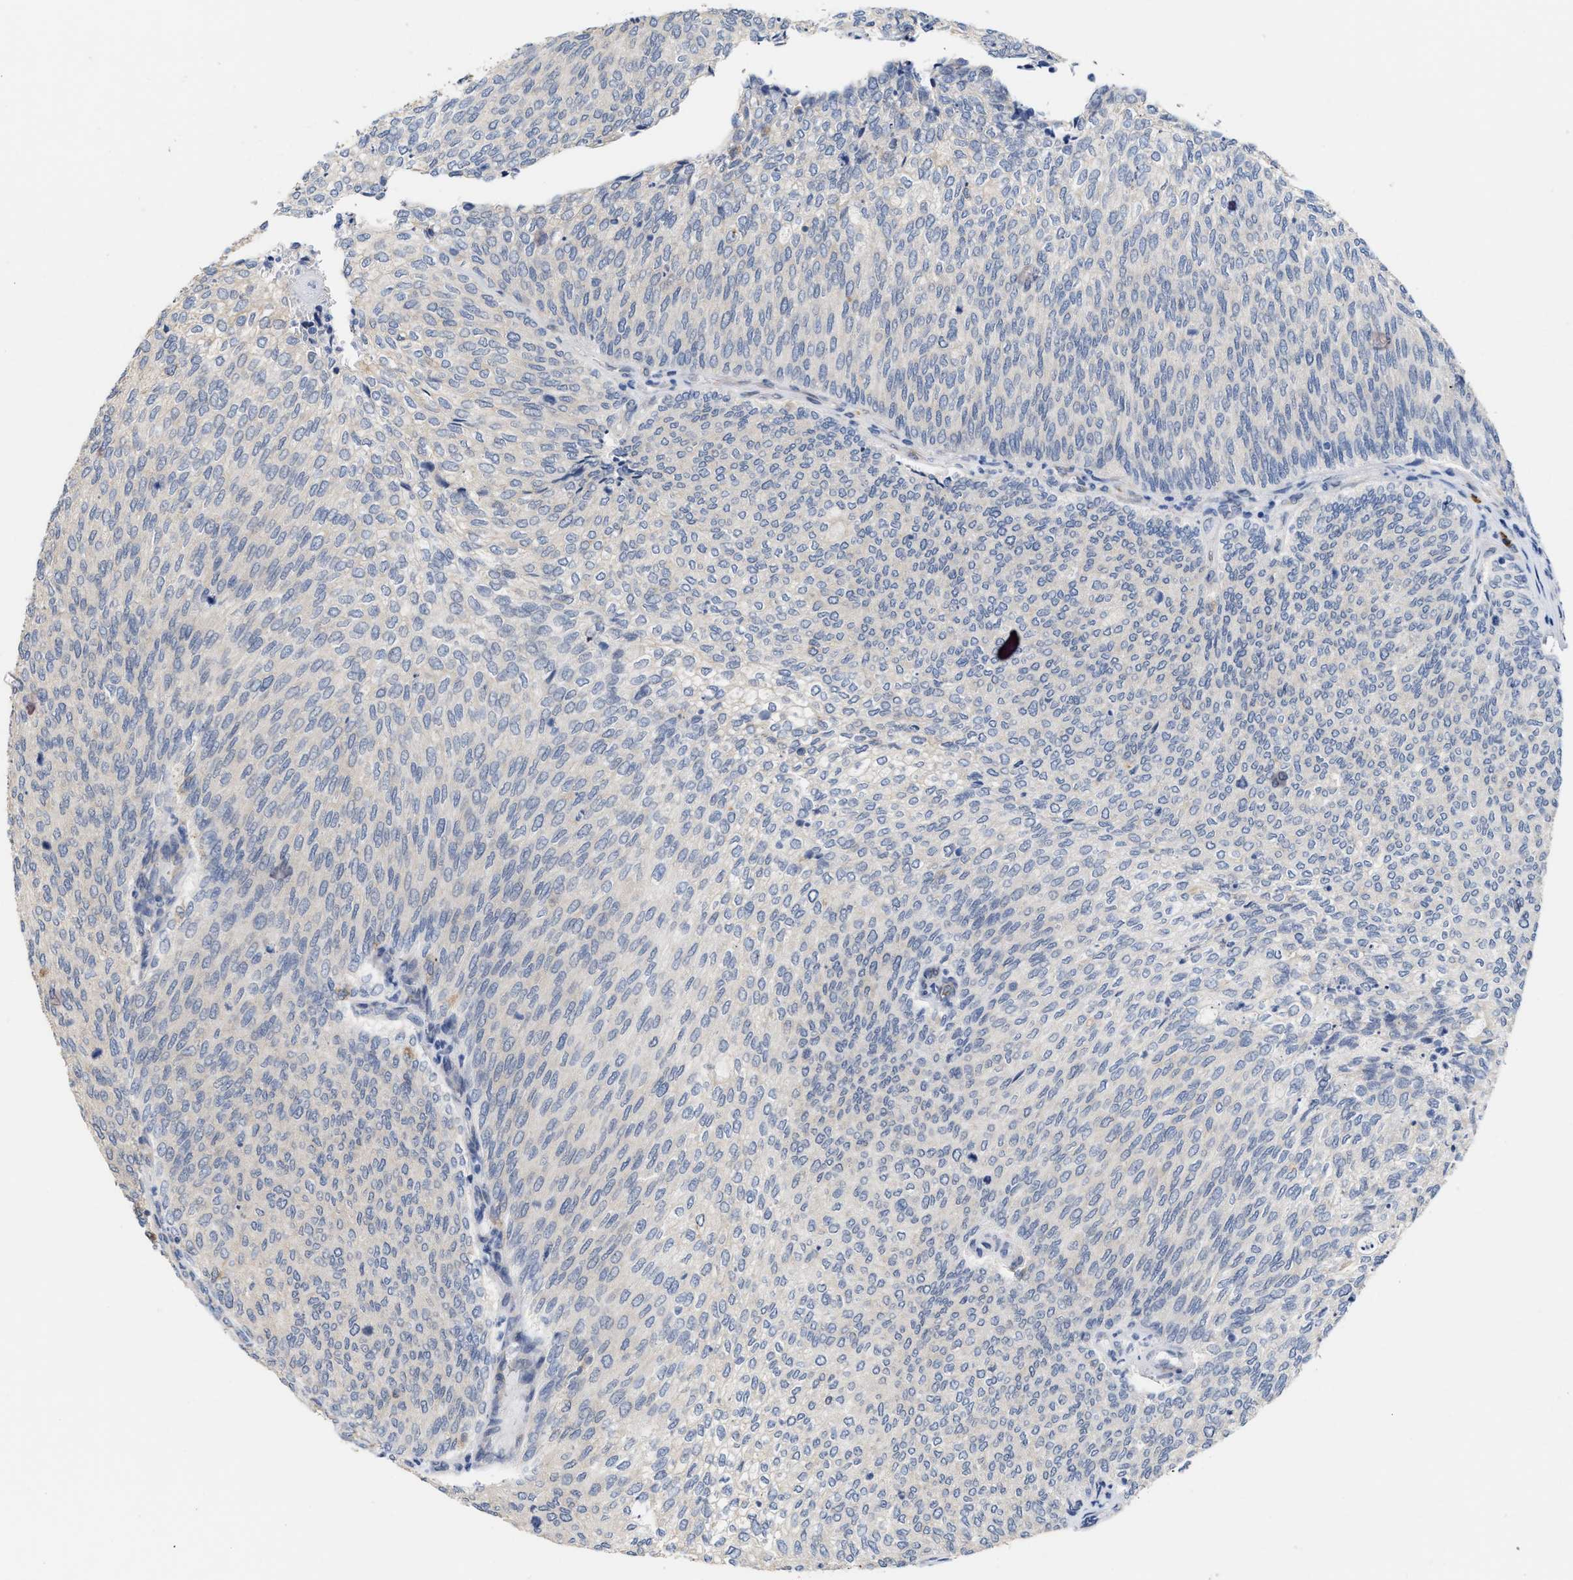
{"staining": {"intensity": "negative", "quantity": "none", "location": "none"}, "tissue": "urothelial cancer", "cell_type": "Tumor cells", "image_type": "cancer", "snomed": [{"axis": "morphology", "description": "Urothelial carcinoma, Low grade"}, {"axis": "topography", "description": "Urinary bladder"}], "caption": "Immunohistochemistry (IHC) of human low-grade urothelial carcinoma reveals no staining in tumor cells. (DAB immunohistochemistry (IHC), high magnification).", "gene": "RYR2", "patient": {"sex": "female", "age": 79}}